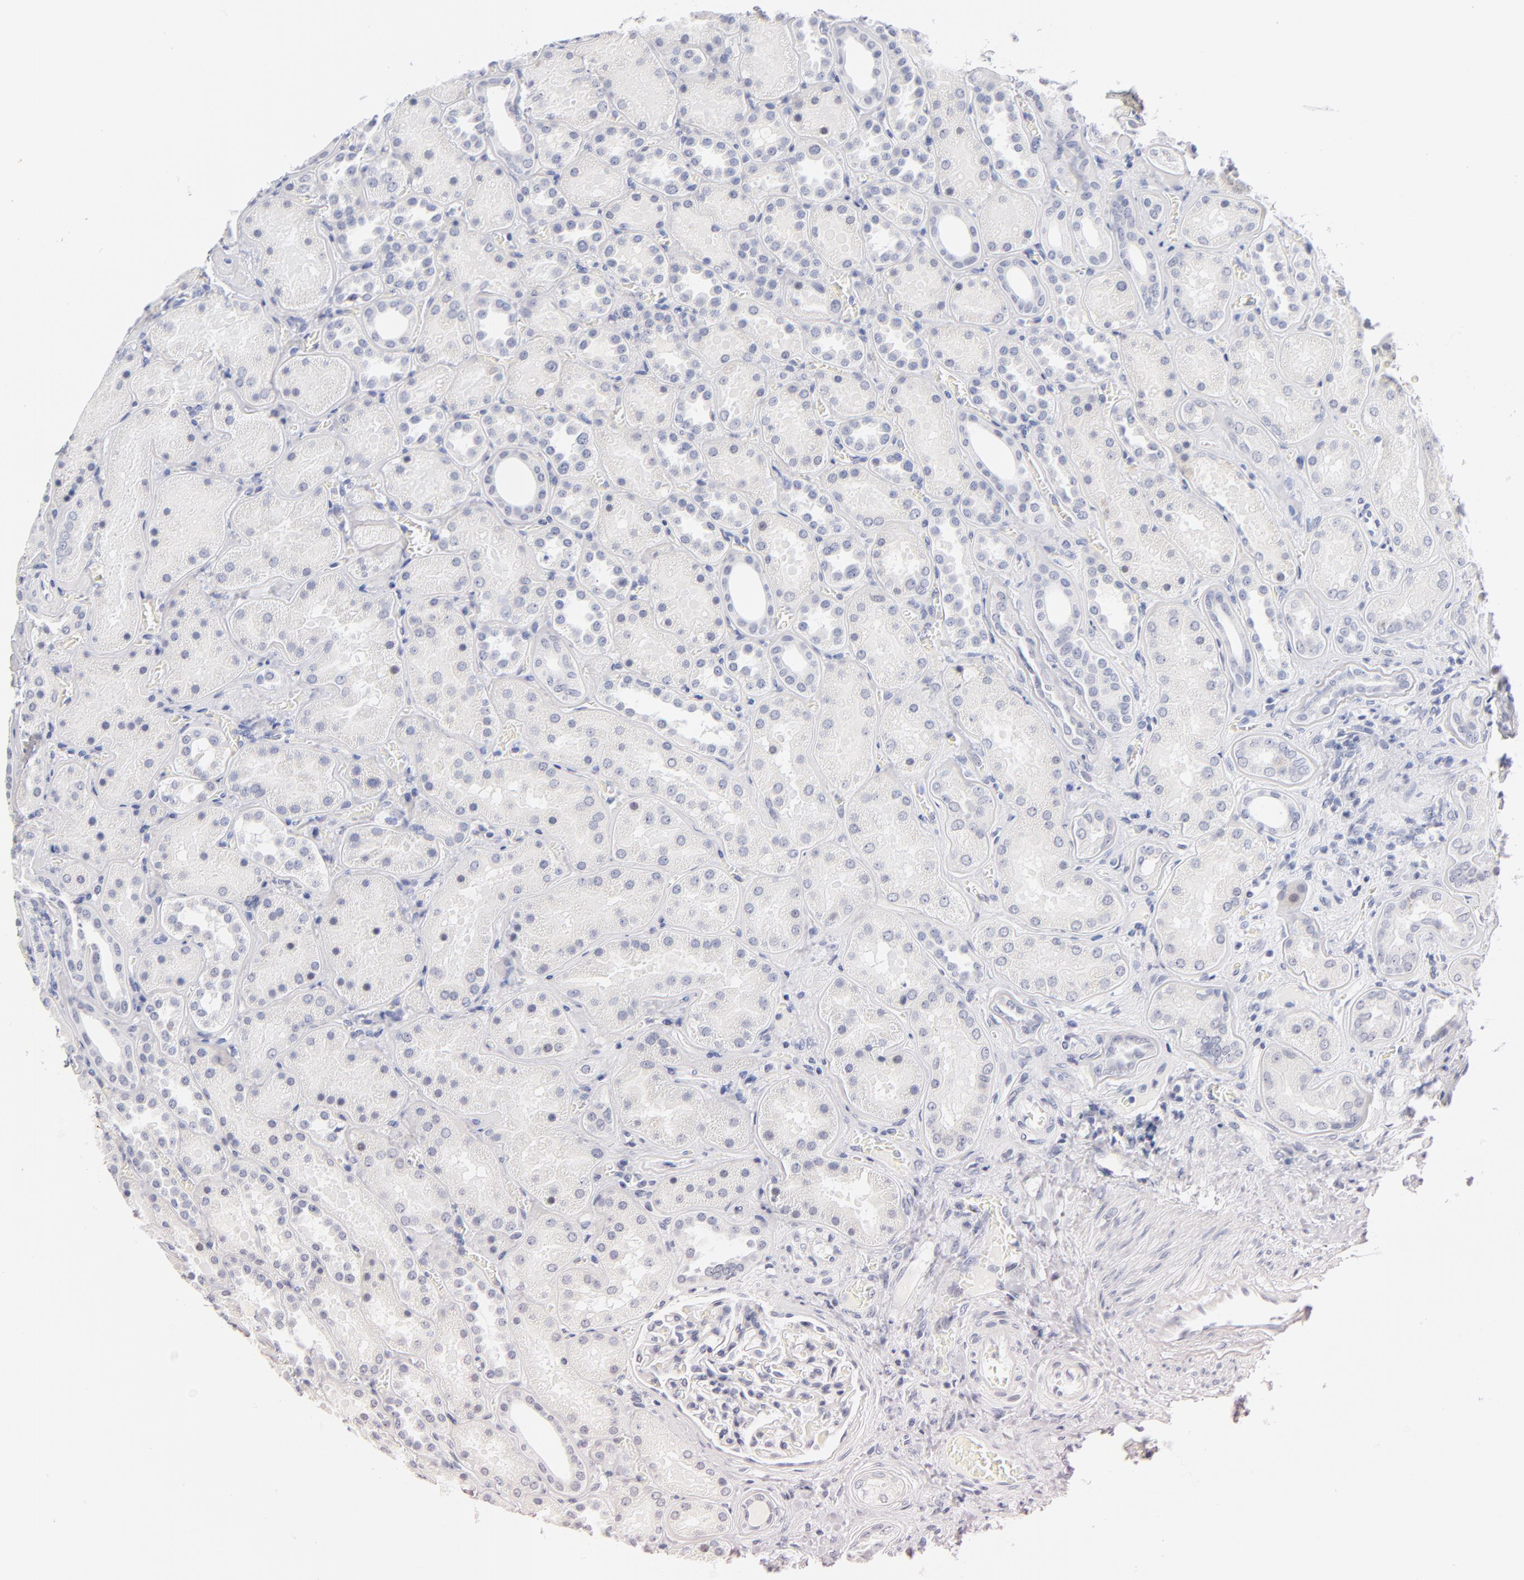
{"staining": {"intensity": "negative", "quantity": "none", "location": "none"}, "tissue": "kidney", "cell_type": "Cells in glomeruli", "image_type": "normal", "snomed": [{"axis": "morphology", "description": "Normal tissue, NOS"}, {"axis": "topography", "description": "Kidney"}], "caption": "Cells in glomeruli show no significant protein staining in normal kidney. Brightfield microscopy of immunohistochemistry stained with DAB (3,3'-diaminobenzidine) (brown) and hematoxylin (blue), captured at high magnification.", "gene": "KHNYN", "patient": {"sex": "male", "age": 28}}